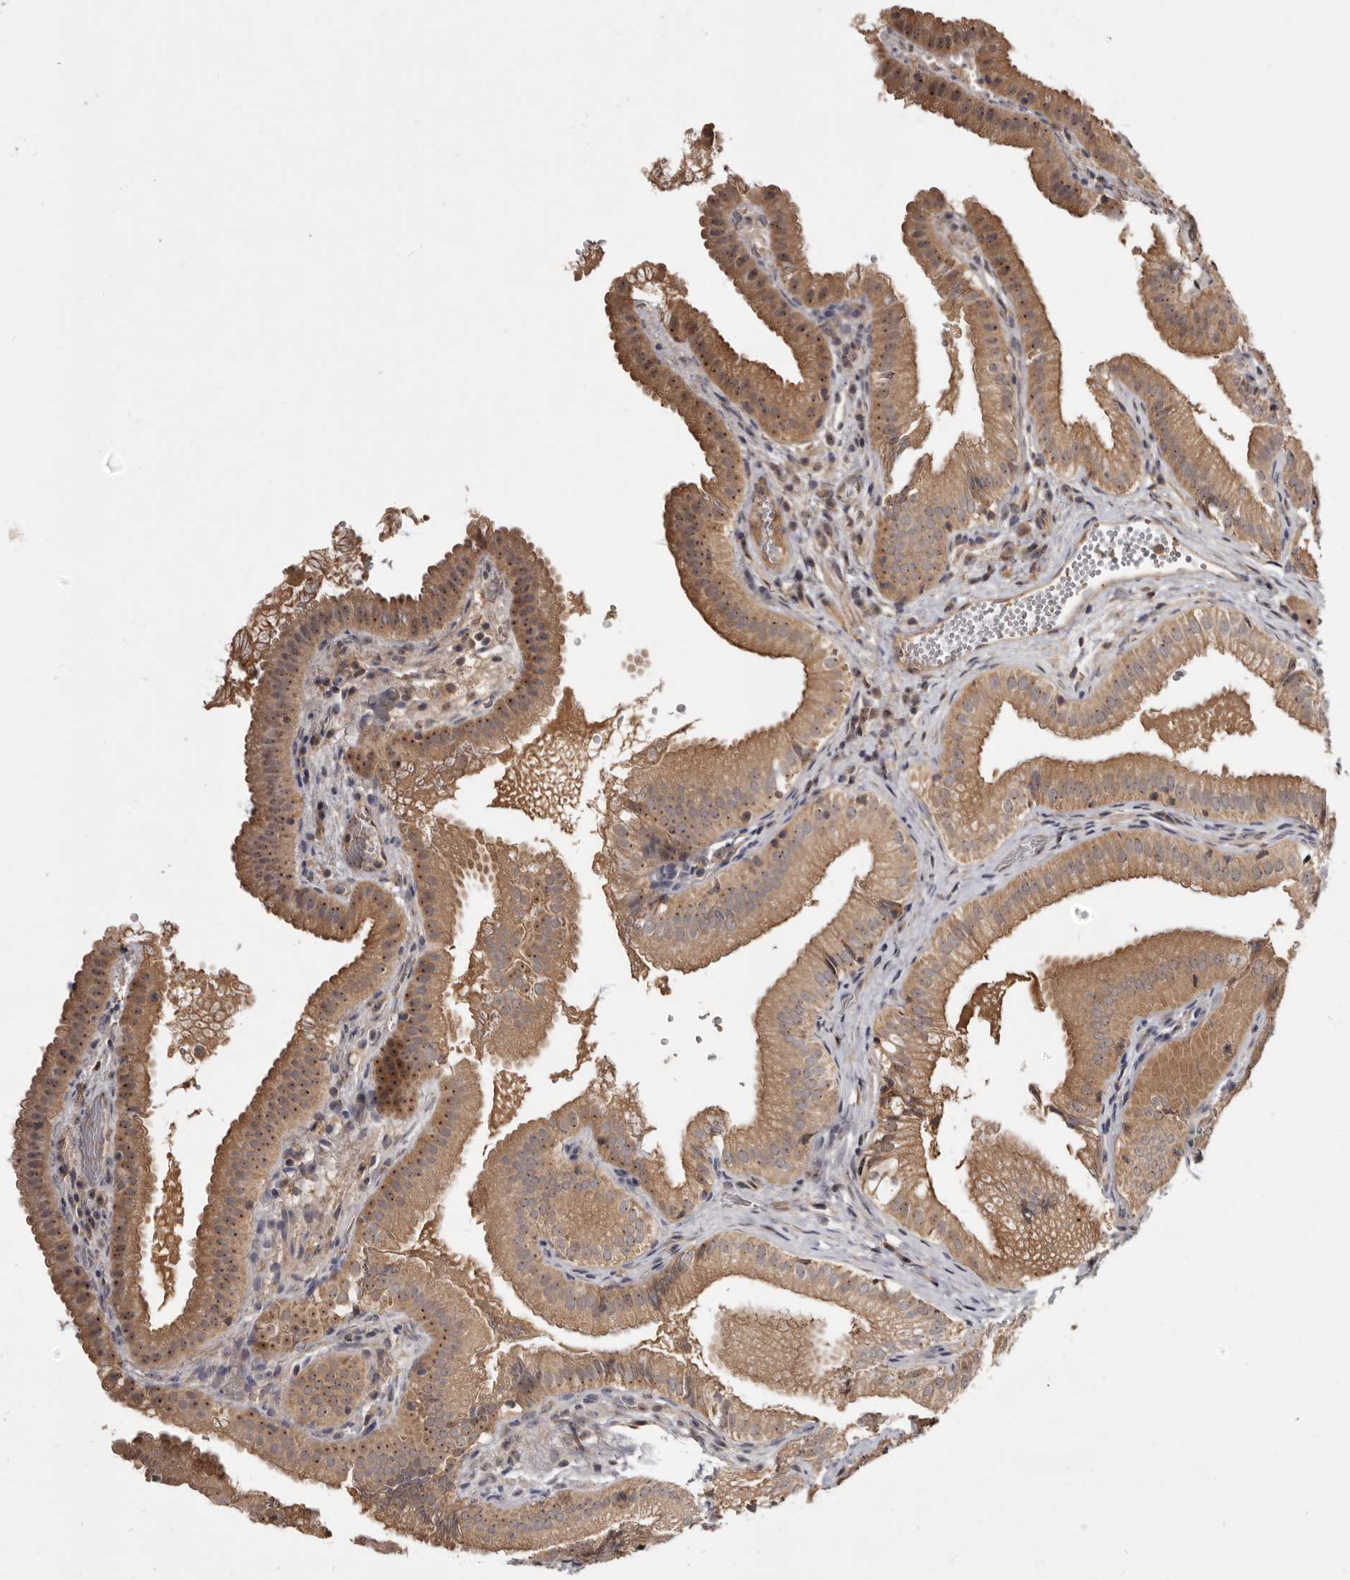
{"staining": {"intensity": "moderate", "quantity": ">75%", "location": "cytoplasmic/membranous"}, "tissue": "gallbladder", "cell_type": "Glandular cells", "image_type": "normal", "snomed": [{"axis": "morphology", "description": "Normal tissue, NOS"}, {"axis": "topography", "description": "Gallbladder"}], "caption": "Moderate cytoplasmic/membranous expression is appreciated in approximately >75% of glandular cells in benign gallbladder.", "gene": "TTC39A", "patient": {"sex": "female", "age": 30}}